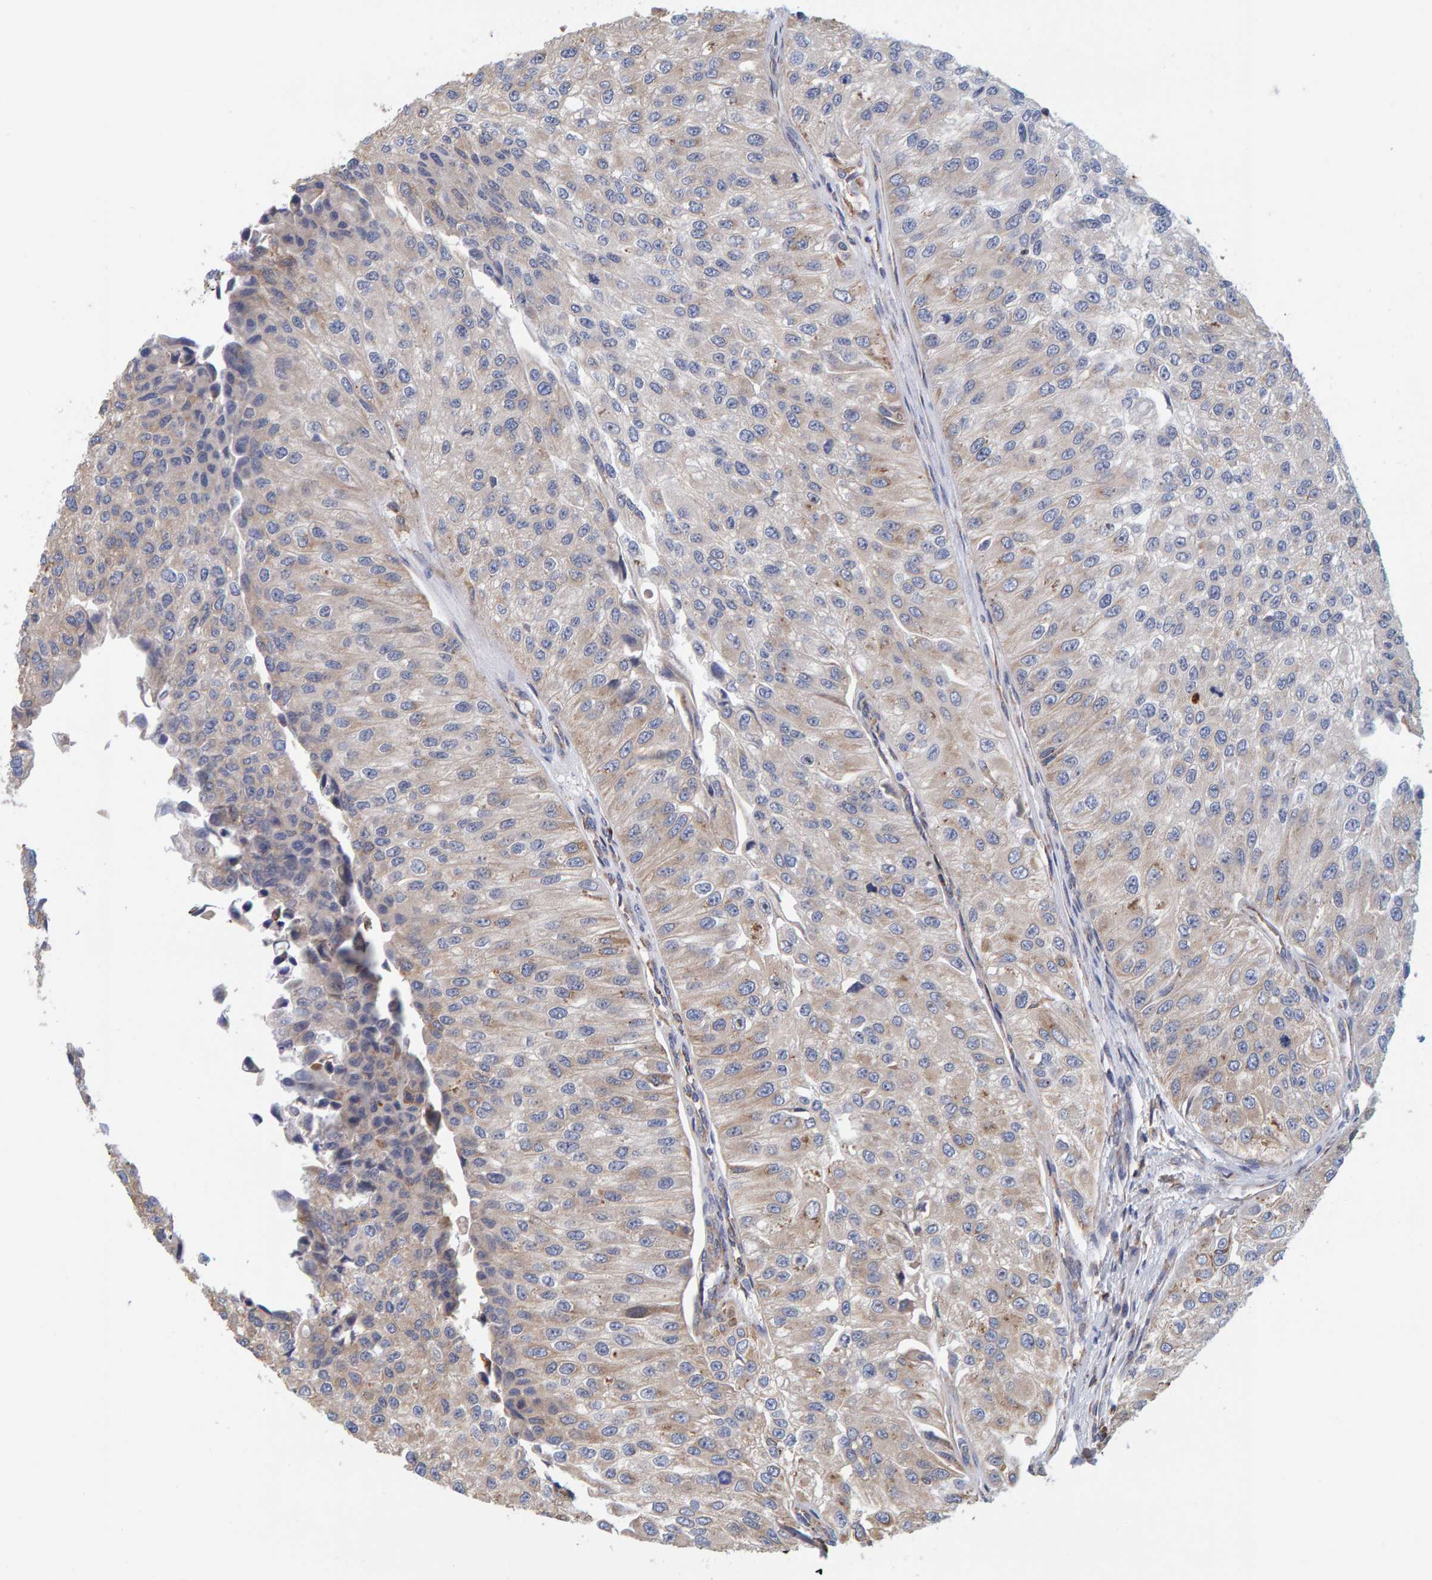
{"staining": {"intensity": "weak", "quantity": "25%-75%", "location": "cytoplasmic/membranous"}, "tissue": "urothelial cancer", "cell_type": "Tumor cells", "image_type": "cancer", "snomed": [{"axis": "morphology", "description": "Urothelial carcinoma, High grade"}, {"axis": "topography", "description": "Kidney"}, {"axis": "topography", "description": "Urinary bladder"}], "caption": "A brown stain highlights weak cytoplasmic/membranous positivity of a protein in human urothelial cancer tumor cells.", "gene": "SGPL1", "patient": {"sex": "male", "age": 77}}